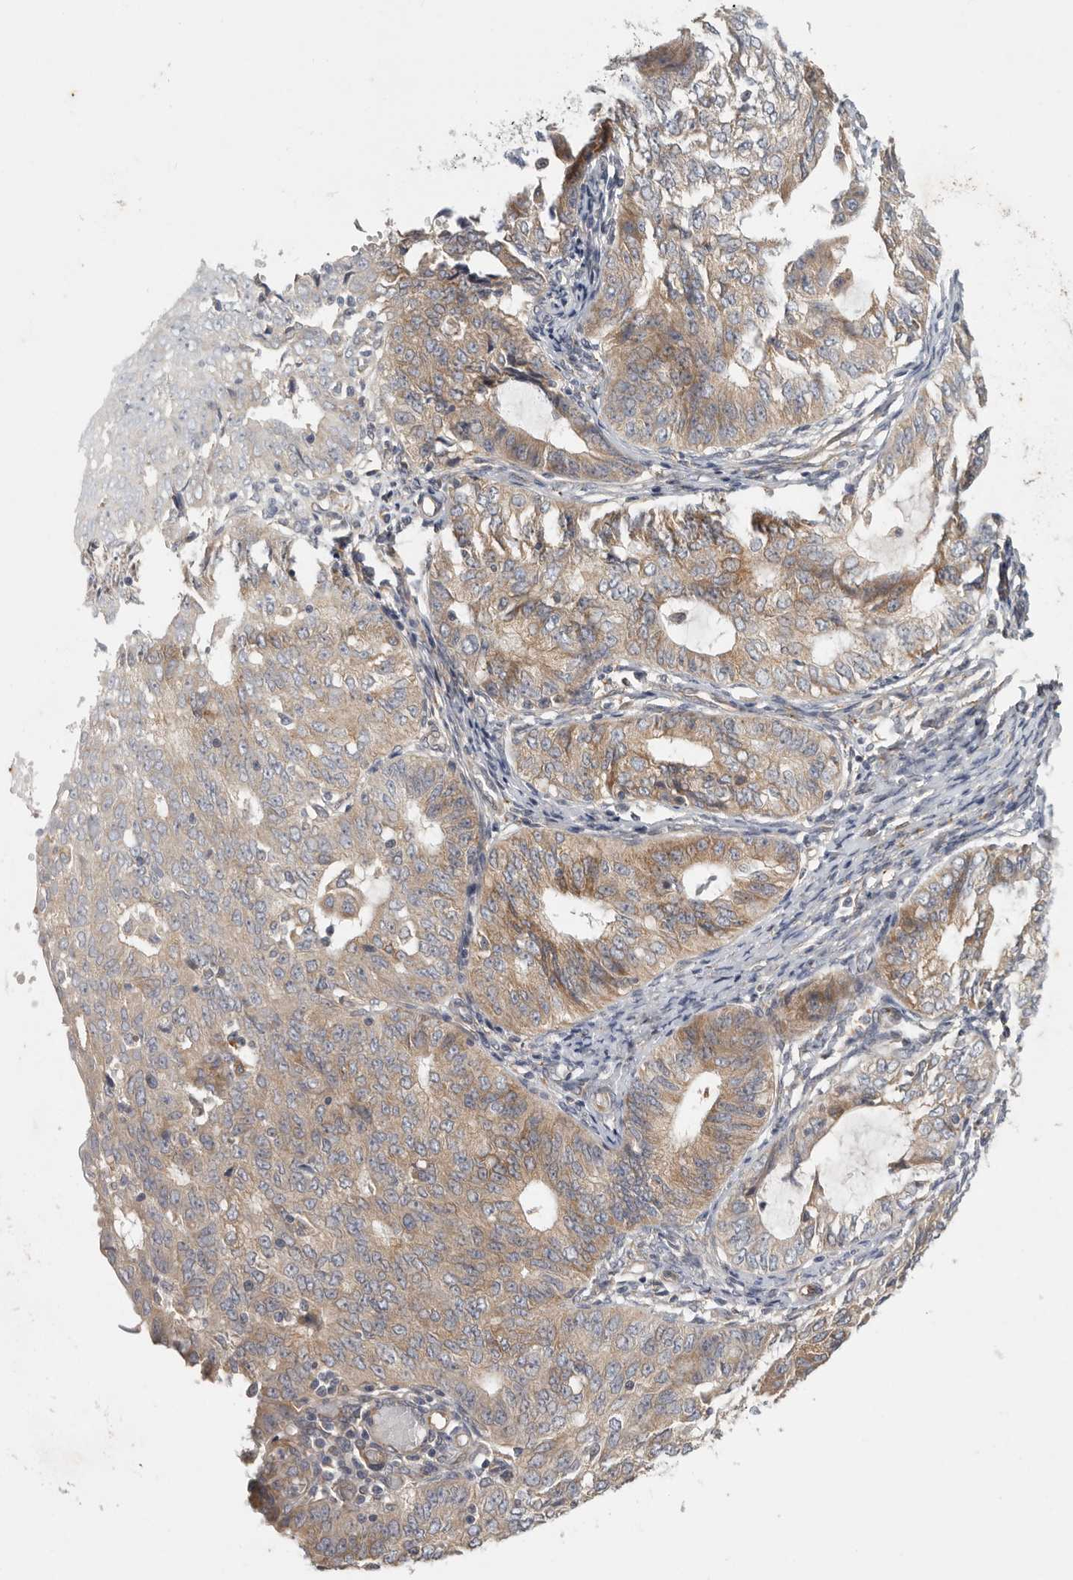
{"staining": {"intensity": "moderate", "quantity": ">75%", "location": "cytoplasmic/membranous"}, "tissue": "endometrial cancer", "cell_type": "Tumor cells", "image_type": "cancer", "snomed": [{"axis": "morphology", "description": "Adenocarcinoma, NOS"}, {"axis": "topography", "description": "Endometrium"}], "caption": "This is a micrograph of immunohistochemistry (IHC) staining of endometrial adenocarcinoma, which shows moderate staining in the cytoplasmic/membranous of tumor cells.", "gene": "BCAP29", "patient": {"sex": "female", "age": 32}}